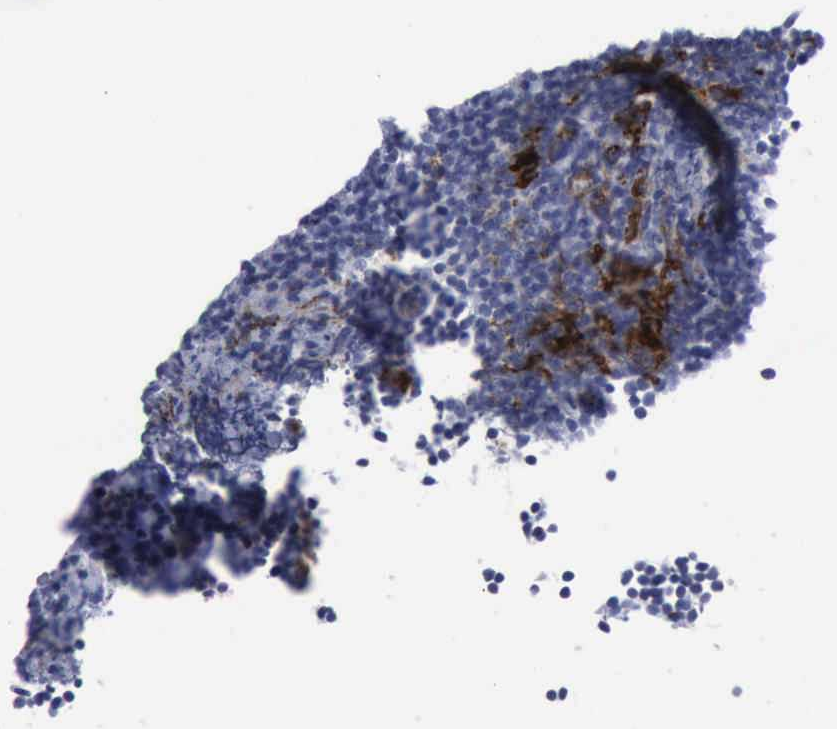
{"staining": {"intensity": "negative", "quantity": "none", "location": "none"}, "tissue": "lymphoma", "cell_type": "Tumor cells", "image_type": "cancer", "snomed": [{"axis": "morphology", "description": "Malignant lymphoma, non-Hodgkin's type, Low grade"}, {"axis": "topography", "description": "Lymph node"}], "caption": "Protein analysis of lymphoma shows no significant expression in tumor cells.", "gene": "NGFR", "patient": {"sex": "male", "age": 49}}